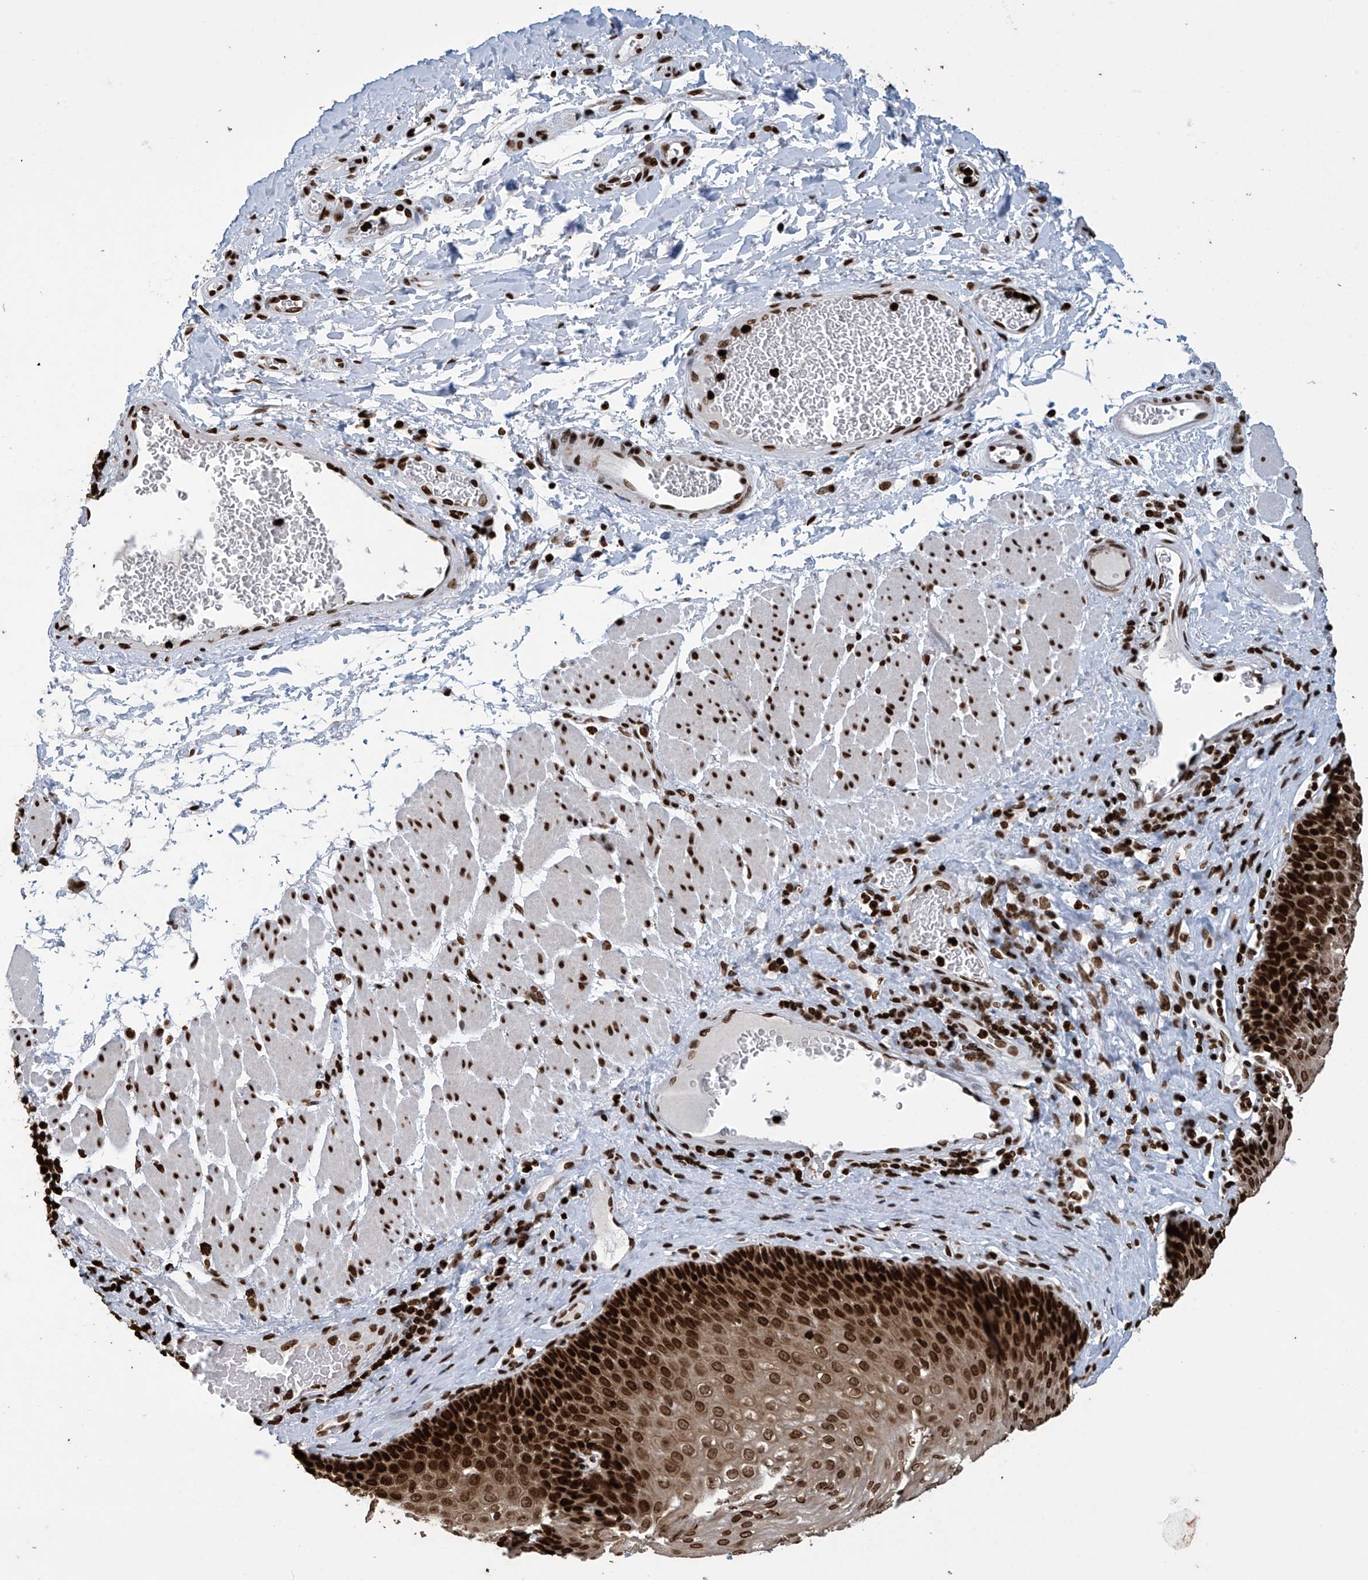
{"staining": {"intensity": "strong", "quantity": ">75%", "location": "cytoplasmic/membranous,nuclear"}, "tissue": "esophagus", "cell_type": "Squamous epithelial cells", "image_type": "normal", "snomed": [{"axis": "morphology", "description": "Normal tissue, NOS"}, {"axis": "topography", "description": "Esophagus"}], "caption": "The histopathology image exhibits immunohistochemical staining of normal esophagus. There is strong cytoplasmic/membranous,nuclear staining is identified in approximately >75% of squamous epithelial cells.", "gene": "H4C16", "patient": {"sex": "female", "age": 66}}